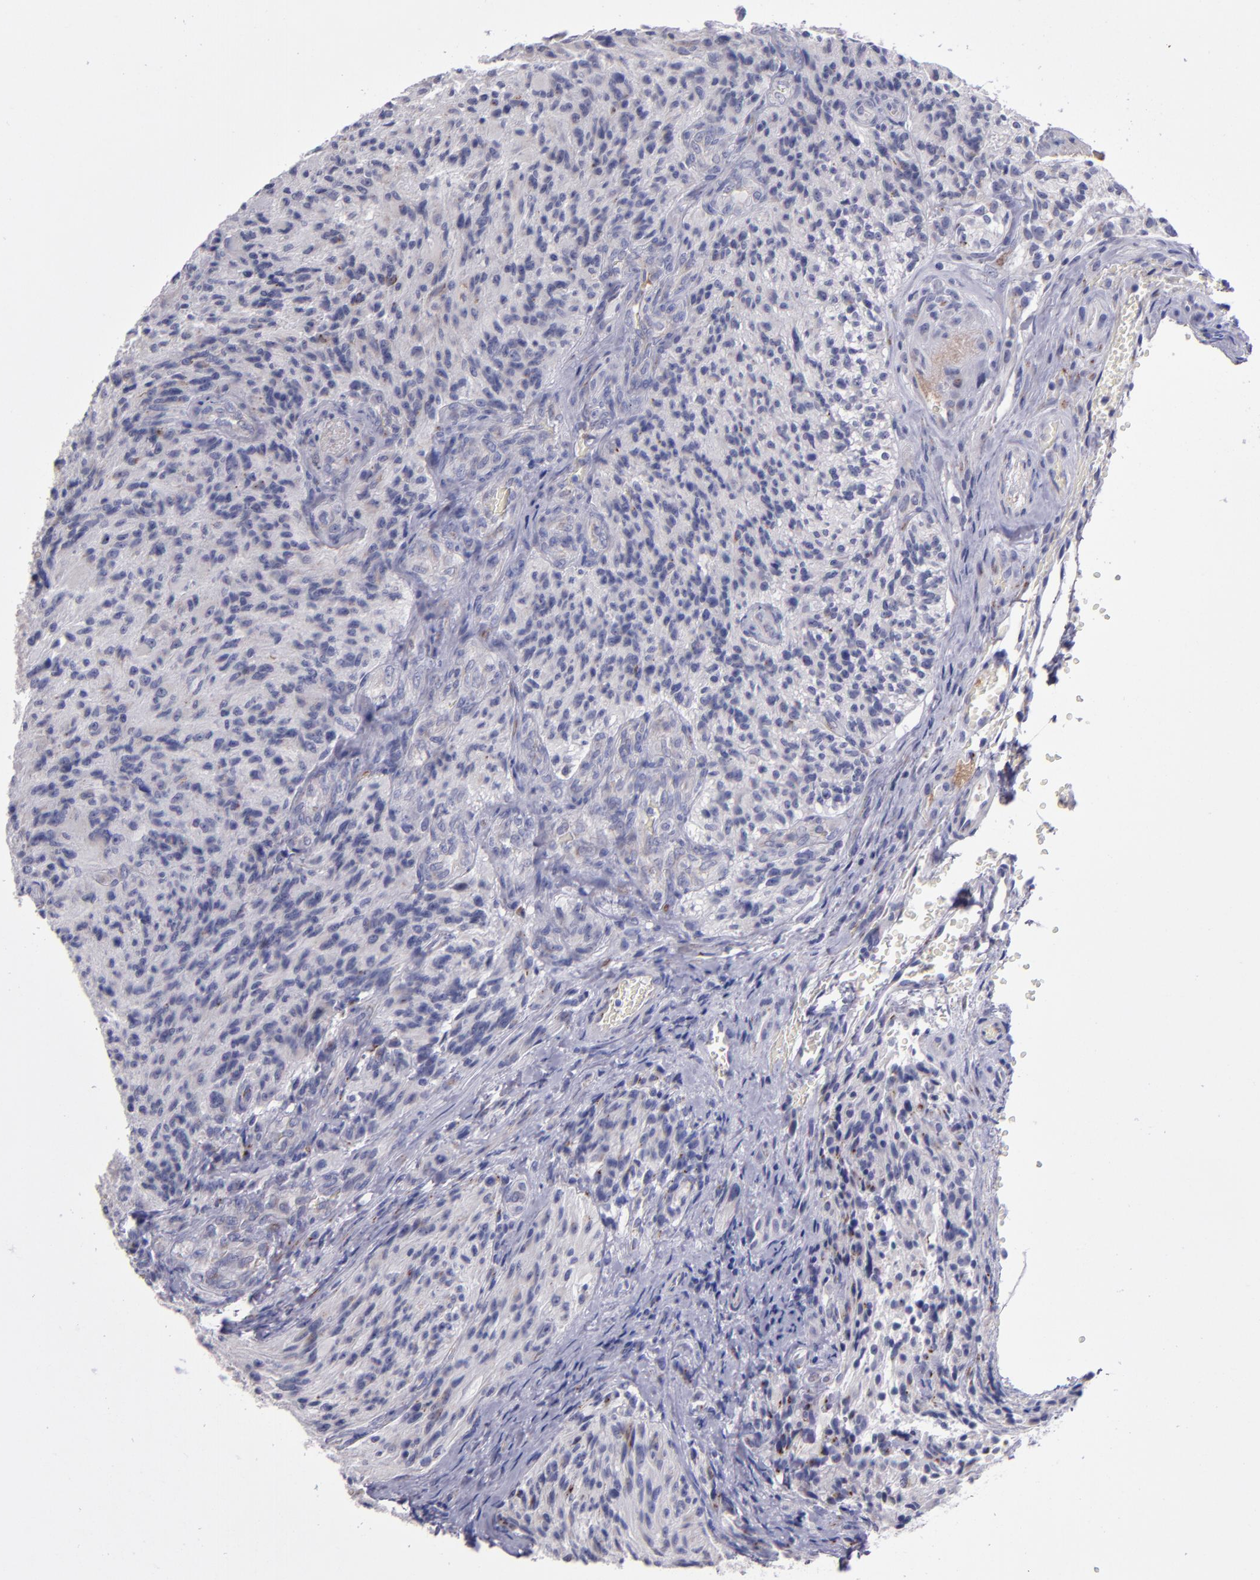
{"staining": {"intensity": "weak", "quantity": "<25%", "location": "cytoplasmic/membranous"}, "tissue": "glioma", "cell_type": "Tumor cells", "image_type": "cancer", "snomed": [{"axis": "morphology", "description": "Normal tissue, NOS"}, {"axis": "morphology", "description": "Glioma, malignant, High grade"}, {"axis": "topography", "description": "Cerebral cortex"}], "caption": "This is an immunohistochemistry (IHC) photomicrograph of human malignant glioma (high-grade). There is no positivity in tumor cells.", "gene": "RAB41", "patient": {"sex": "male", "age": 56}}